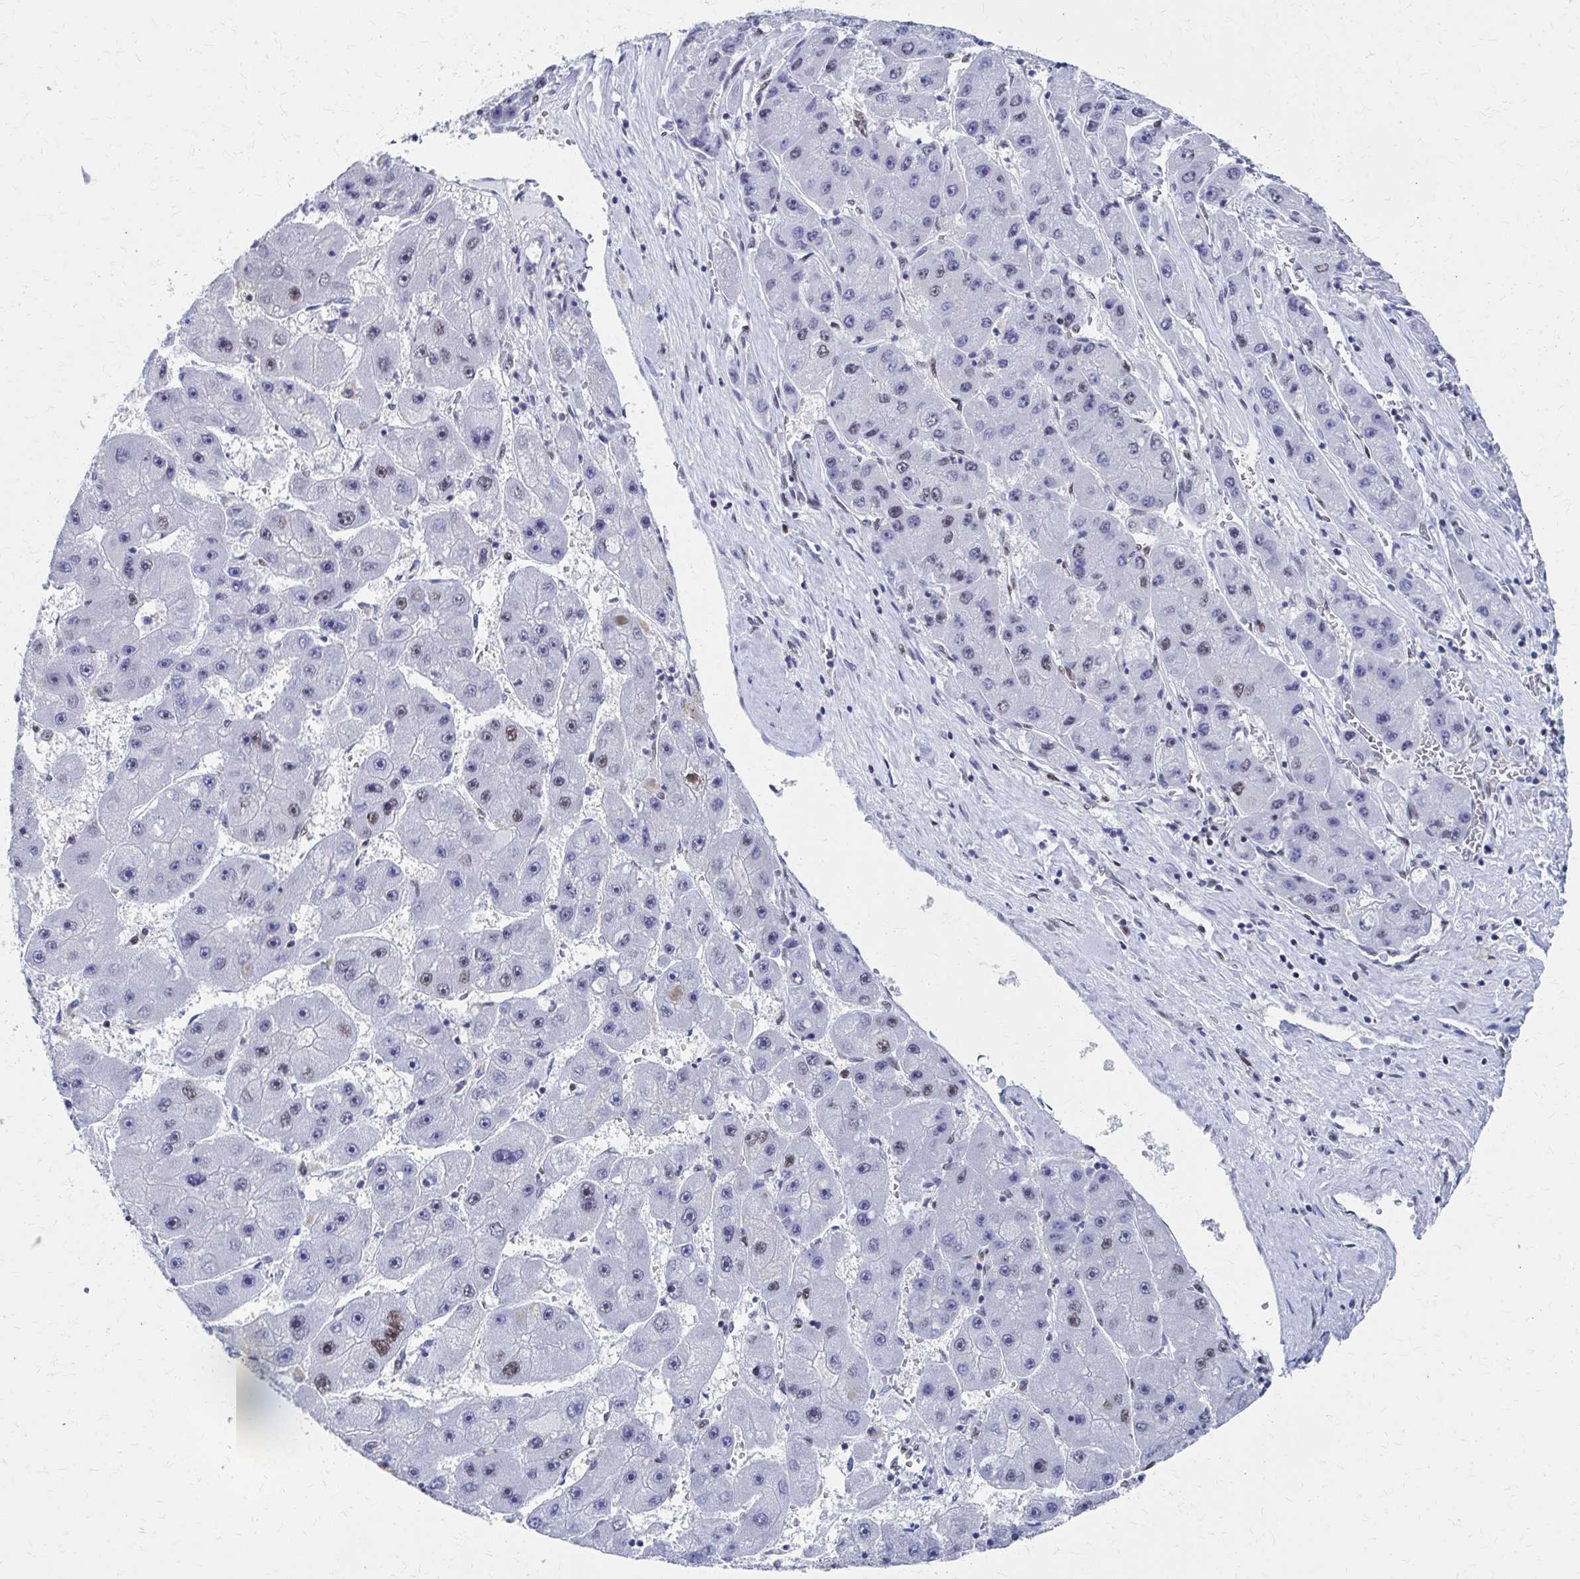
{"staining": {"intensity": "moderate", "quantity": "<25%", "location": "nuclear"}, "tissue": "liver cancer", "cell_type": "Tumor cells", "image_type": "cancer", "snomed": [{"axis": "morphology", "description": "Carcinoma, Hepatocellular, NOS"}, {"axis": "topography", "description": "Liver"}], "caption": "Hepatocellular carcinoma (liver) stained with immunohistochemistry reveals moderate nuclear expression in approximately <25% of tumor cells.", "gene": "CDIN1", "patient": {"sex": "female", "age": 61}}